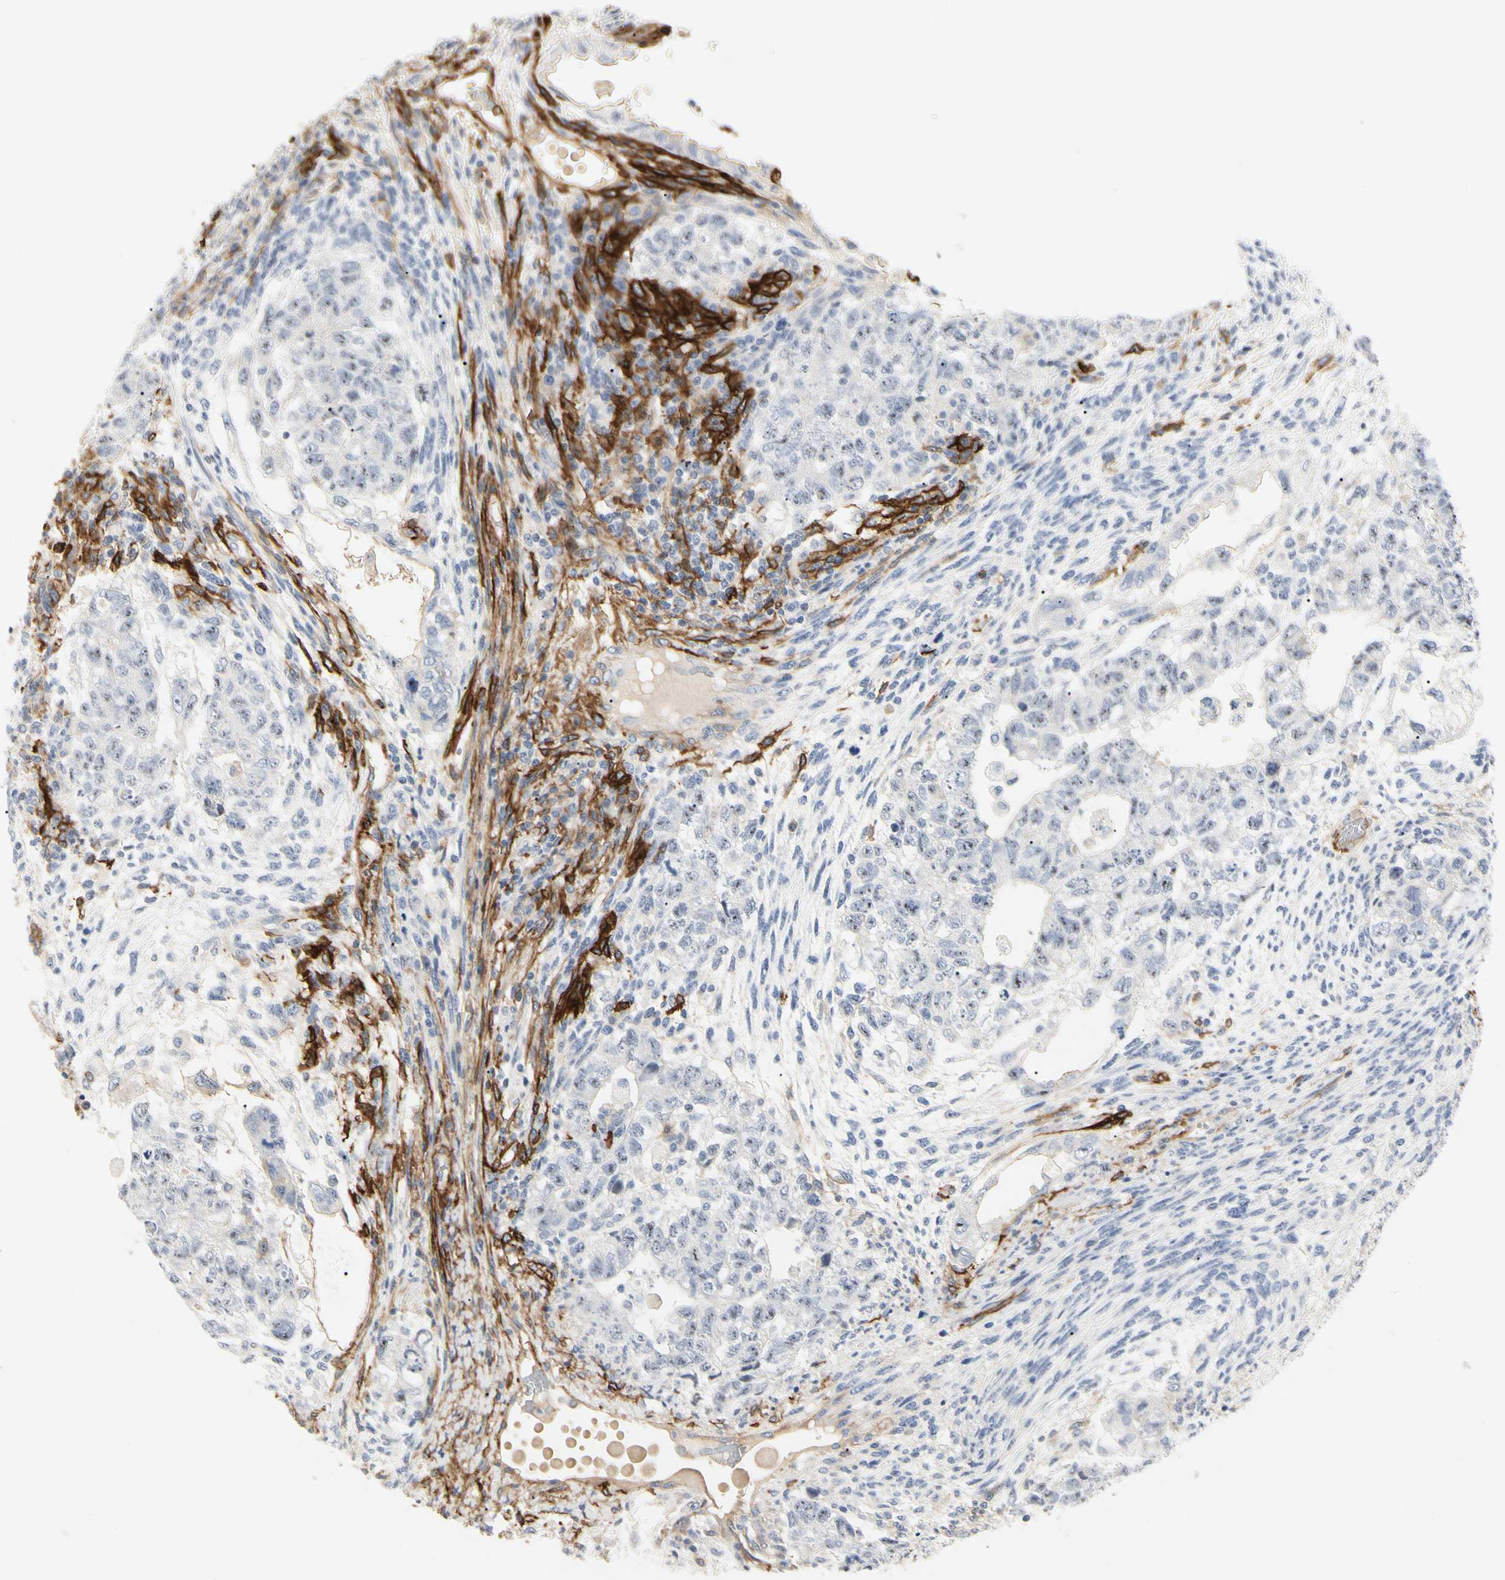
{"staining": {"intensity": "weak", "quantity": "<25%", "location": "nuclear"}, "tissue": "testis cancer", "cell_type": "Tumor cells", "image_type": "cancer", "snomed": [{"axis": "morphology", "description": "Normal tissue, NOS"}, {"axis": "morphology", "description": "Carcinoma, Embryonal, NOS"}, {"axis": "topography", "description": "Testis"}], "caption": "IHC of human embryonal carcinoma (testis) displays no staining in tumor cells.", "gene": "GGT5", "patient": {"sex": "male", "age": 36}}